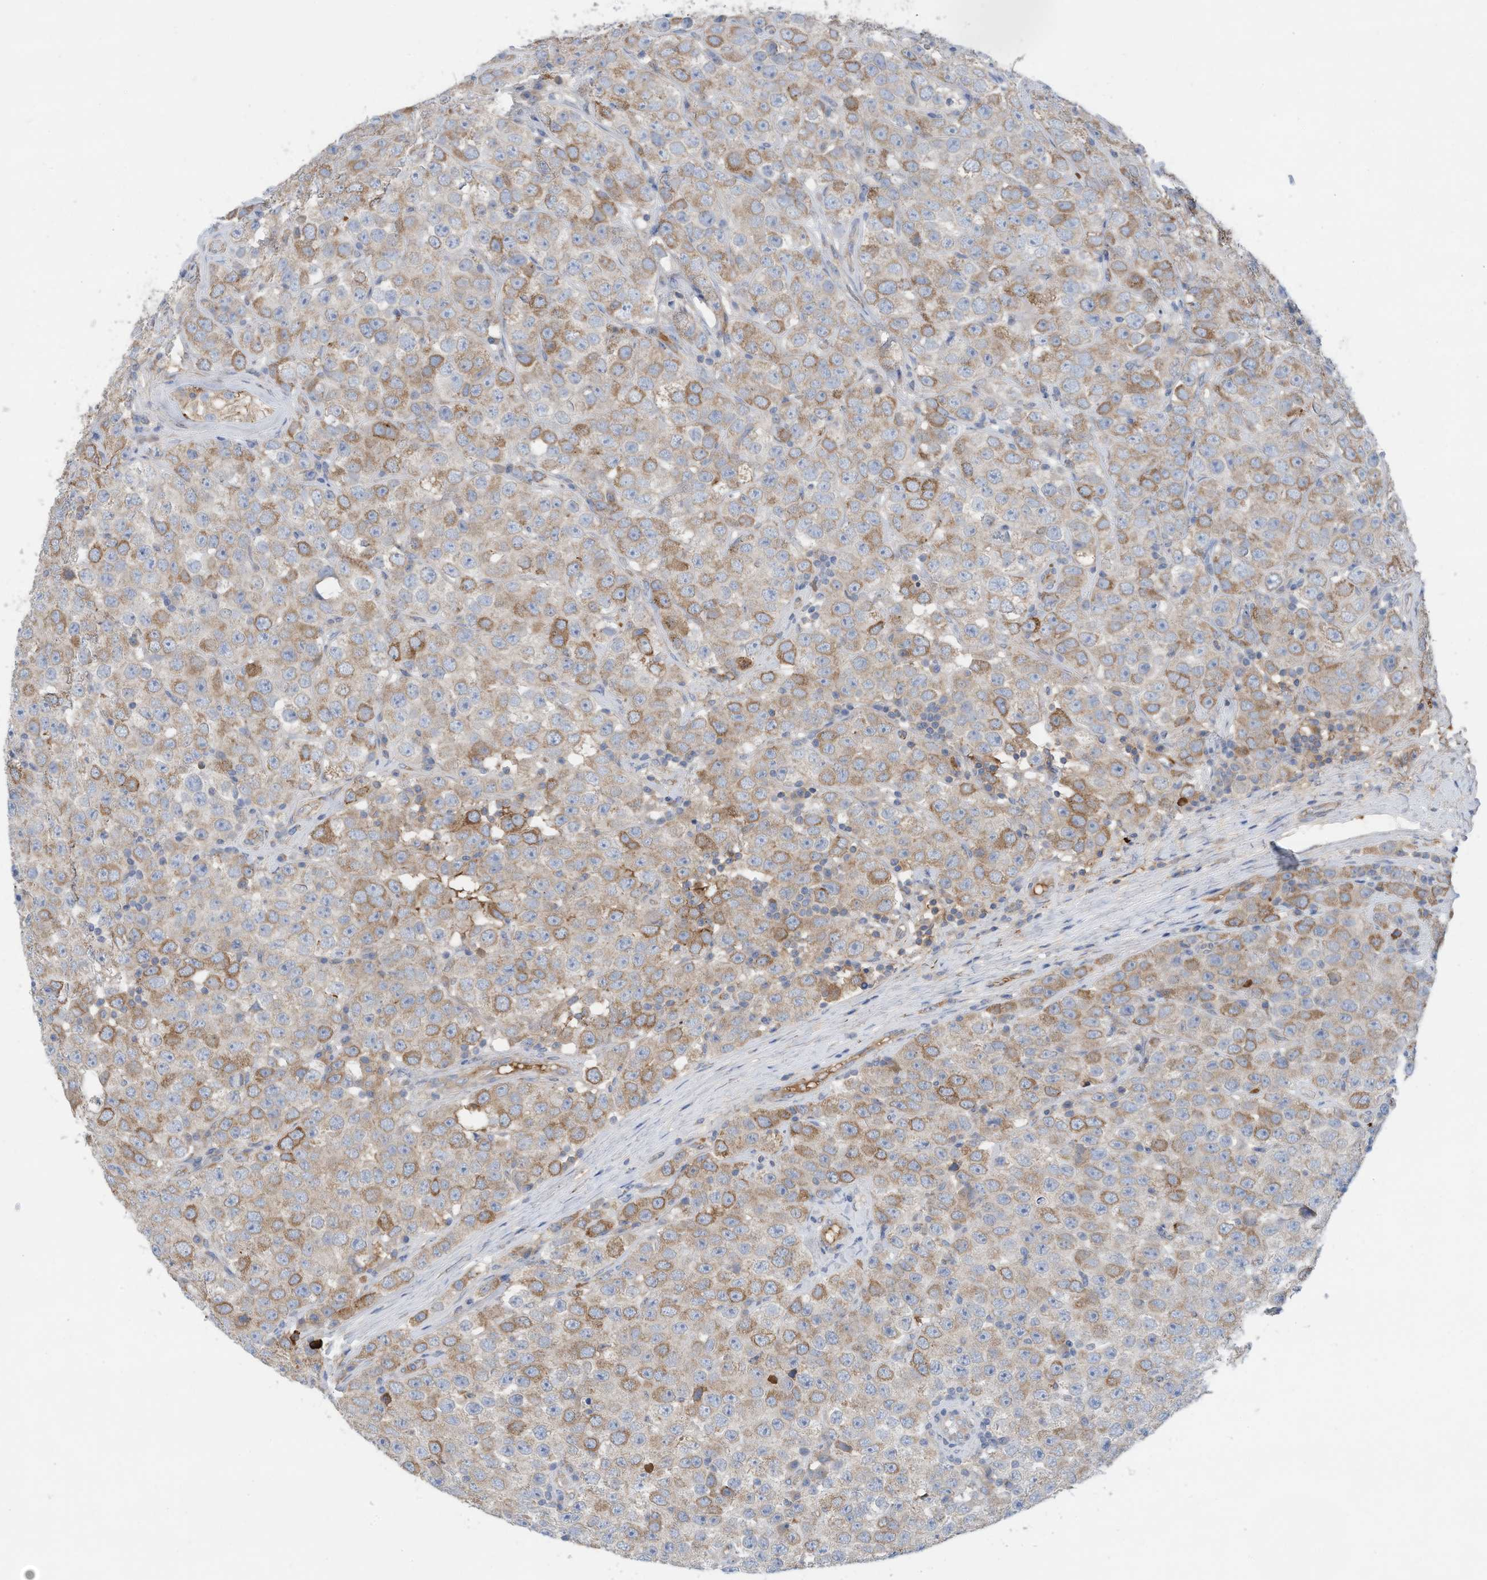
{"staining": {"intensity": "moderate", "quantity": "25%-75%", "location": "cytoplasmic/membranous"}, "tissue": "testis cancer", "cell_type": "Tumor cells", "image_type": "cancer", "snomed": [{"axis": "morphology", "description": "Seminoma, NOS"}, {"axis": "topography", "description": "Testis"}], "caption": "Immunohistochemical staining of testis seminoma displays medium levels of moderate cytoplasmic/membranous protein expression in about 25%-75% of tumor cells.", "gene": "SLC5A11", "patient": {"sex": "male", "age": 28}}